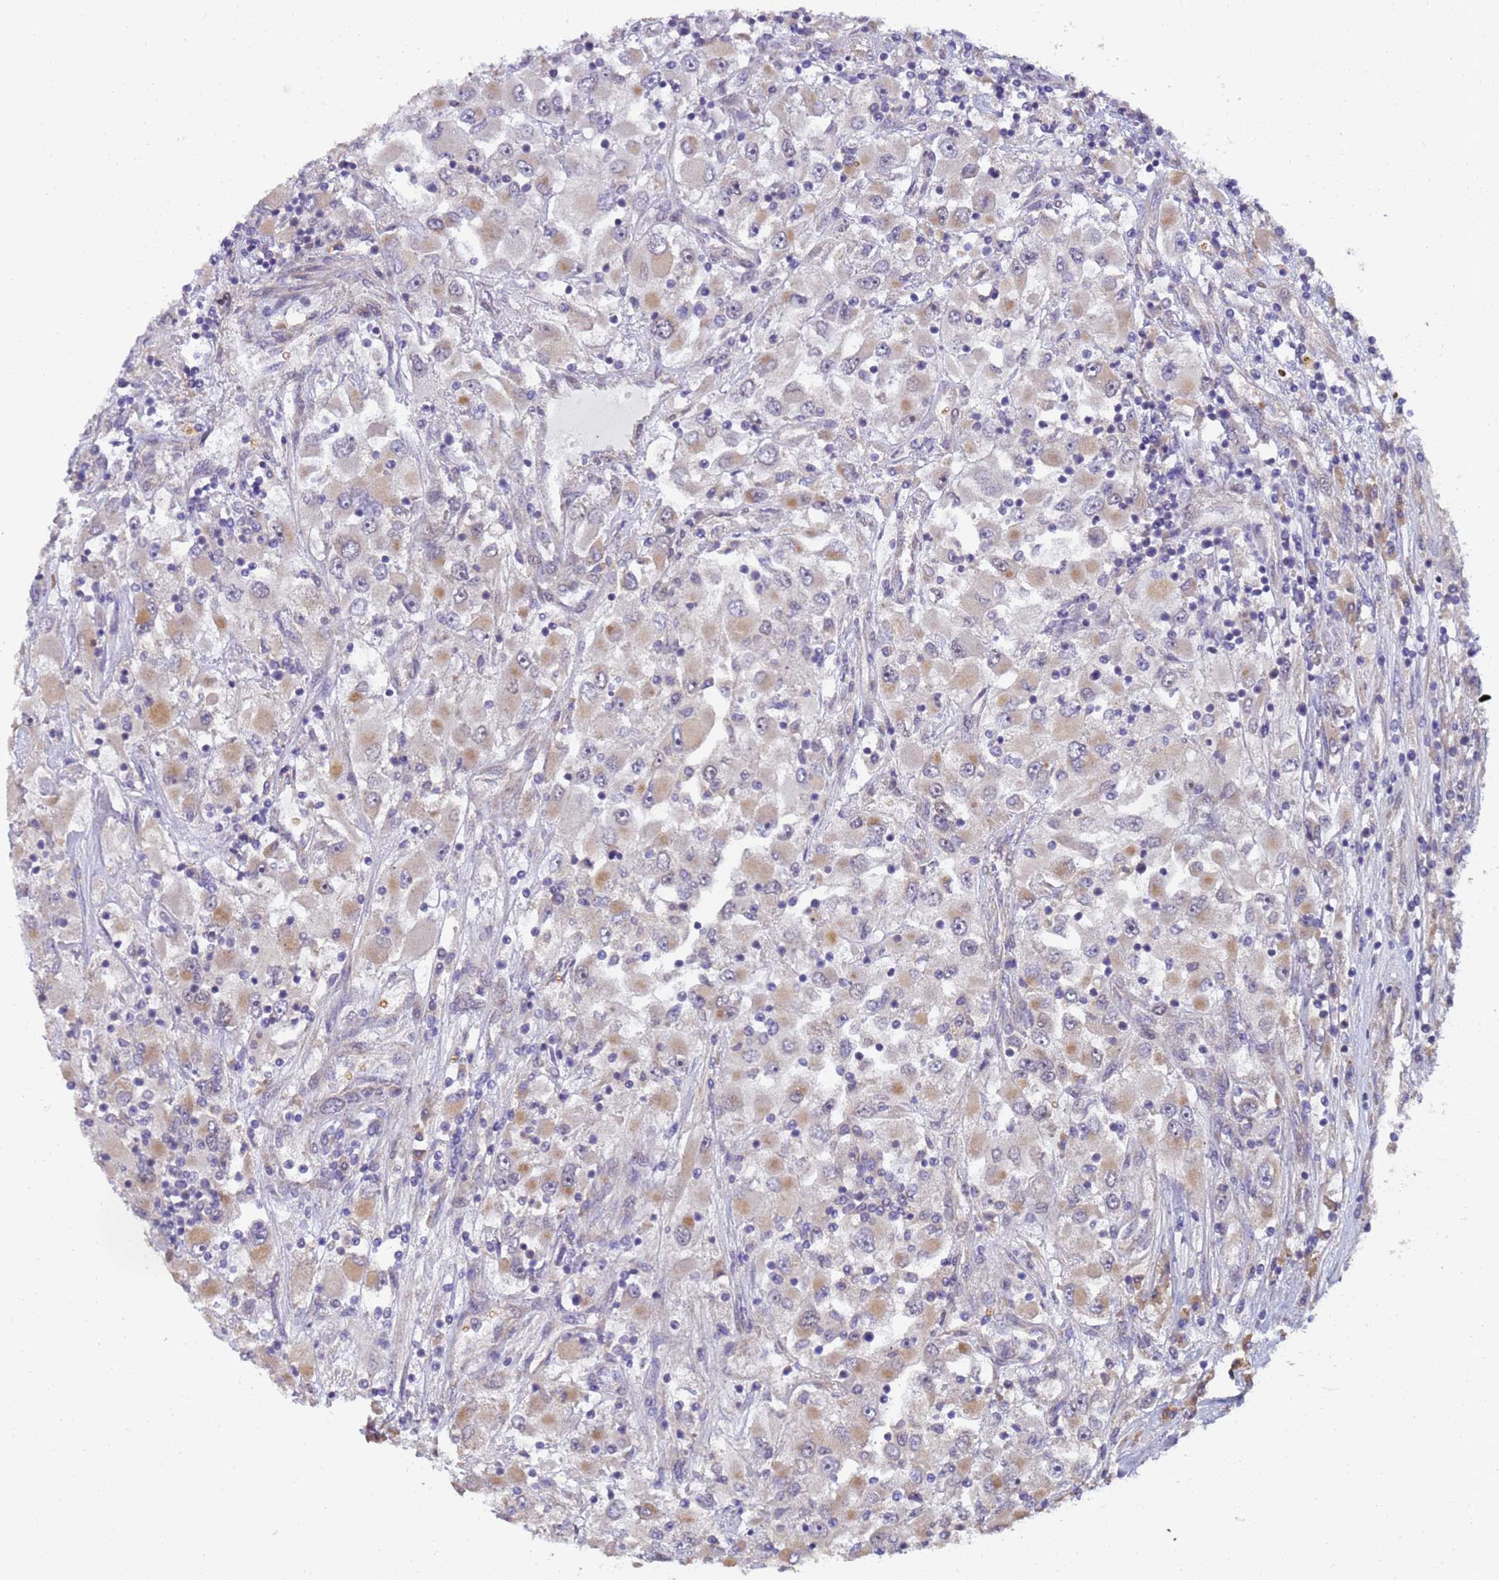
{"staining": {"intensity": "weak", "quantity": ">75%", "location": "cytoplasmic/membranous"}, "tissue": "renal cancer", "cell_type": "Tumor cells", "image_type": "cancer", "snomed": [{"axis": "morphology", "description": "Adenocarcinoma, NOS"}, {"axis": "topography", "description": "Kidney"}], "caption": "Tumor cells show weak cytoplasmic/membranous expression in approximately >75% of cells in adenocarcinoma (renal).", "gene": "RAPGEF3", "patient": {"sex": "female", "age": 52}}